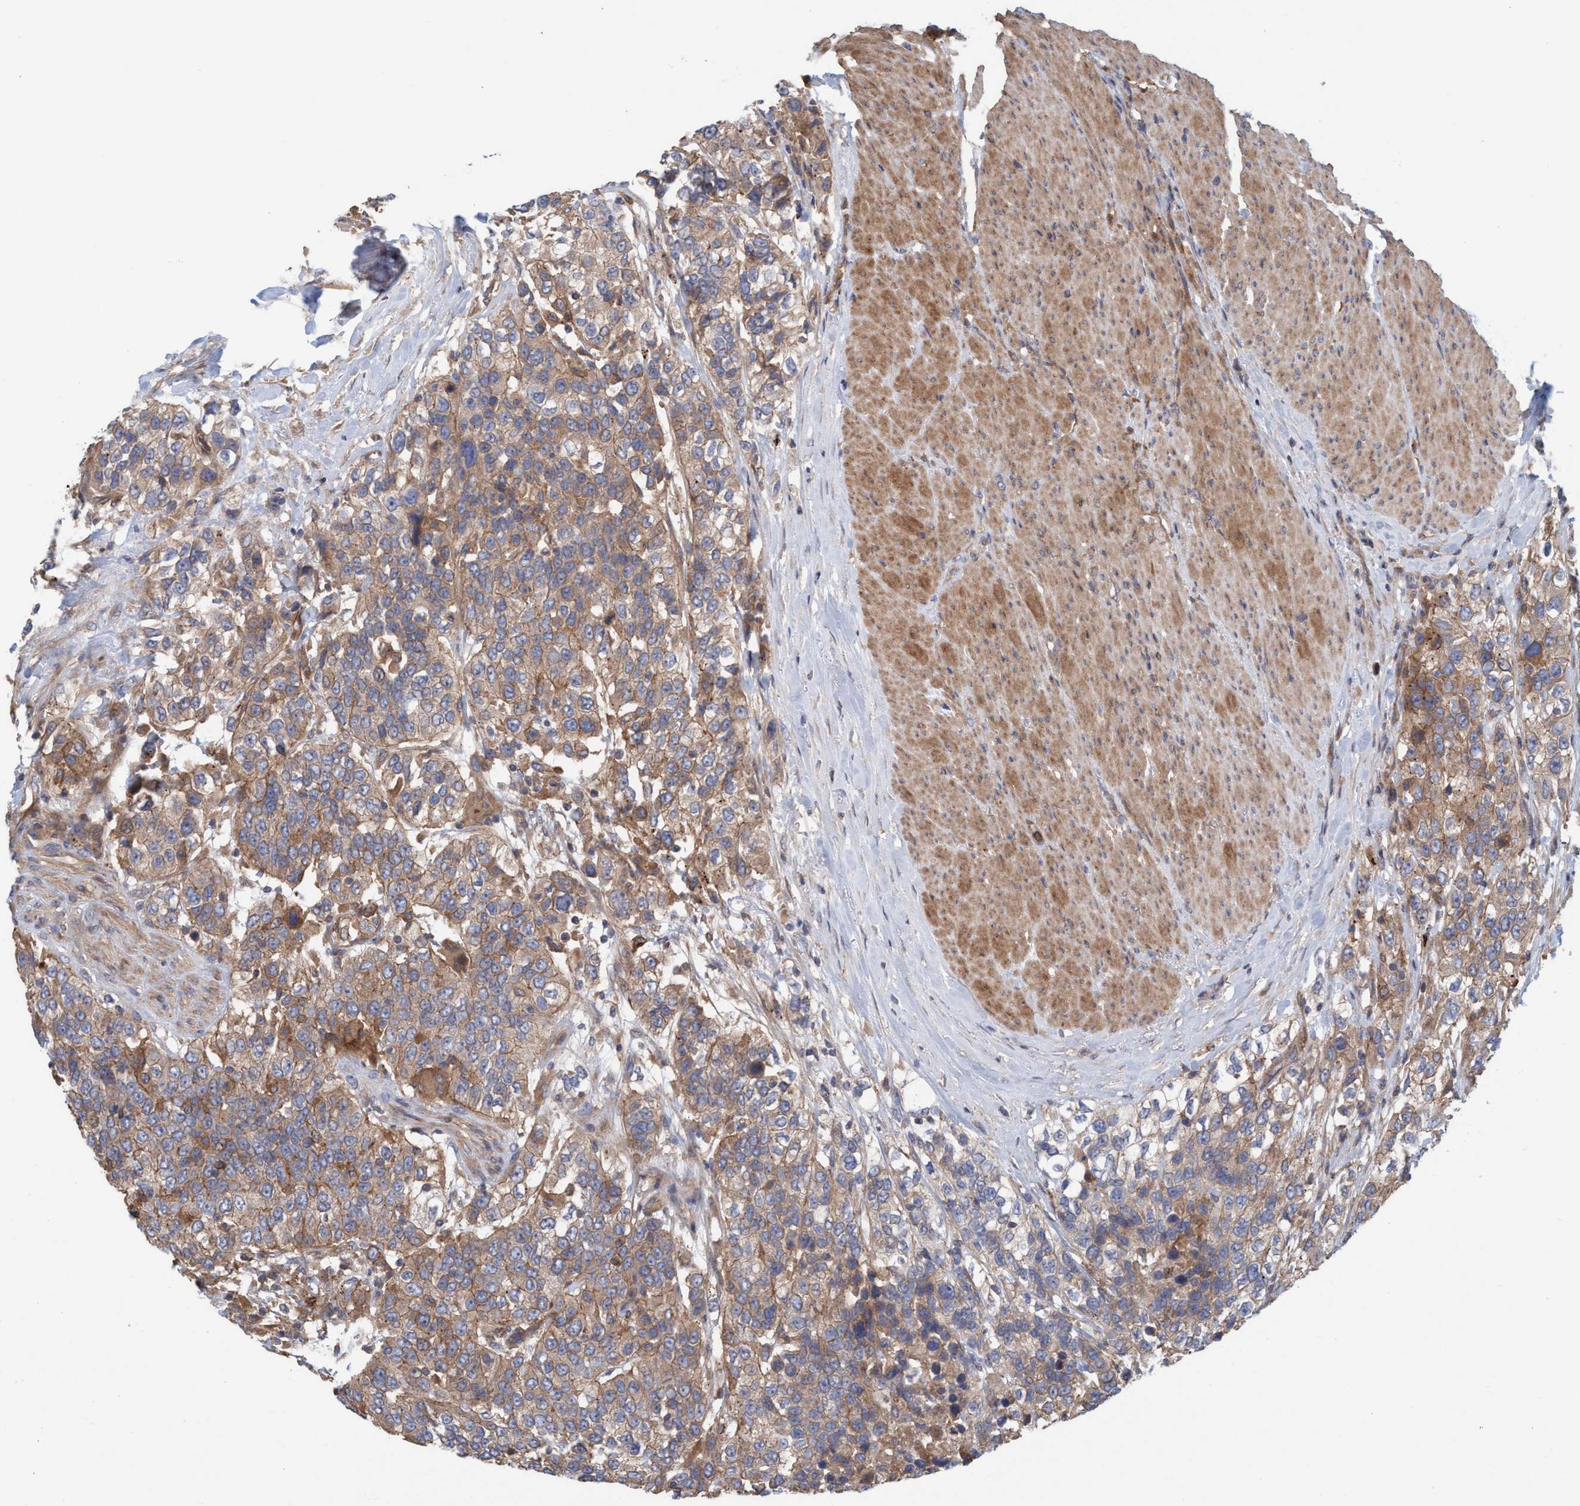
{"staining": {"intensity": "moderate", "quantity": ">75%", "location": "cytoplasmic/membranous"}, "tissue": "urothelial cancer", "cell_type": "Tumor cells", "image_type": "cancer", "snomed": [{"axis": "morphology", "description": "Urothelial carcinoma, High grade"}, {"axis": "topography", "description": "Urinary bladder"}], "caption": "Brown immunohistochemical staining in human urothelial cancer exhibits moderate cytoplasmic/membranous expression in approximately >75% of tumor cells.", "gene": "SPECC1", "patient": {"sex": "female", "age": 80}}